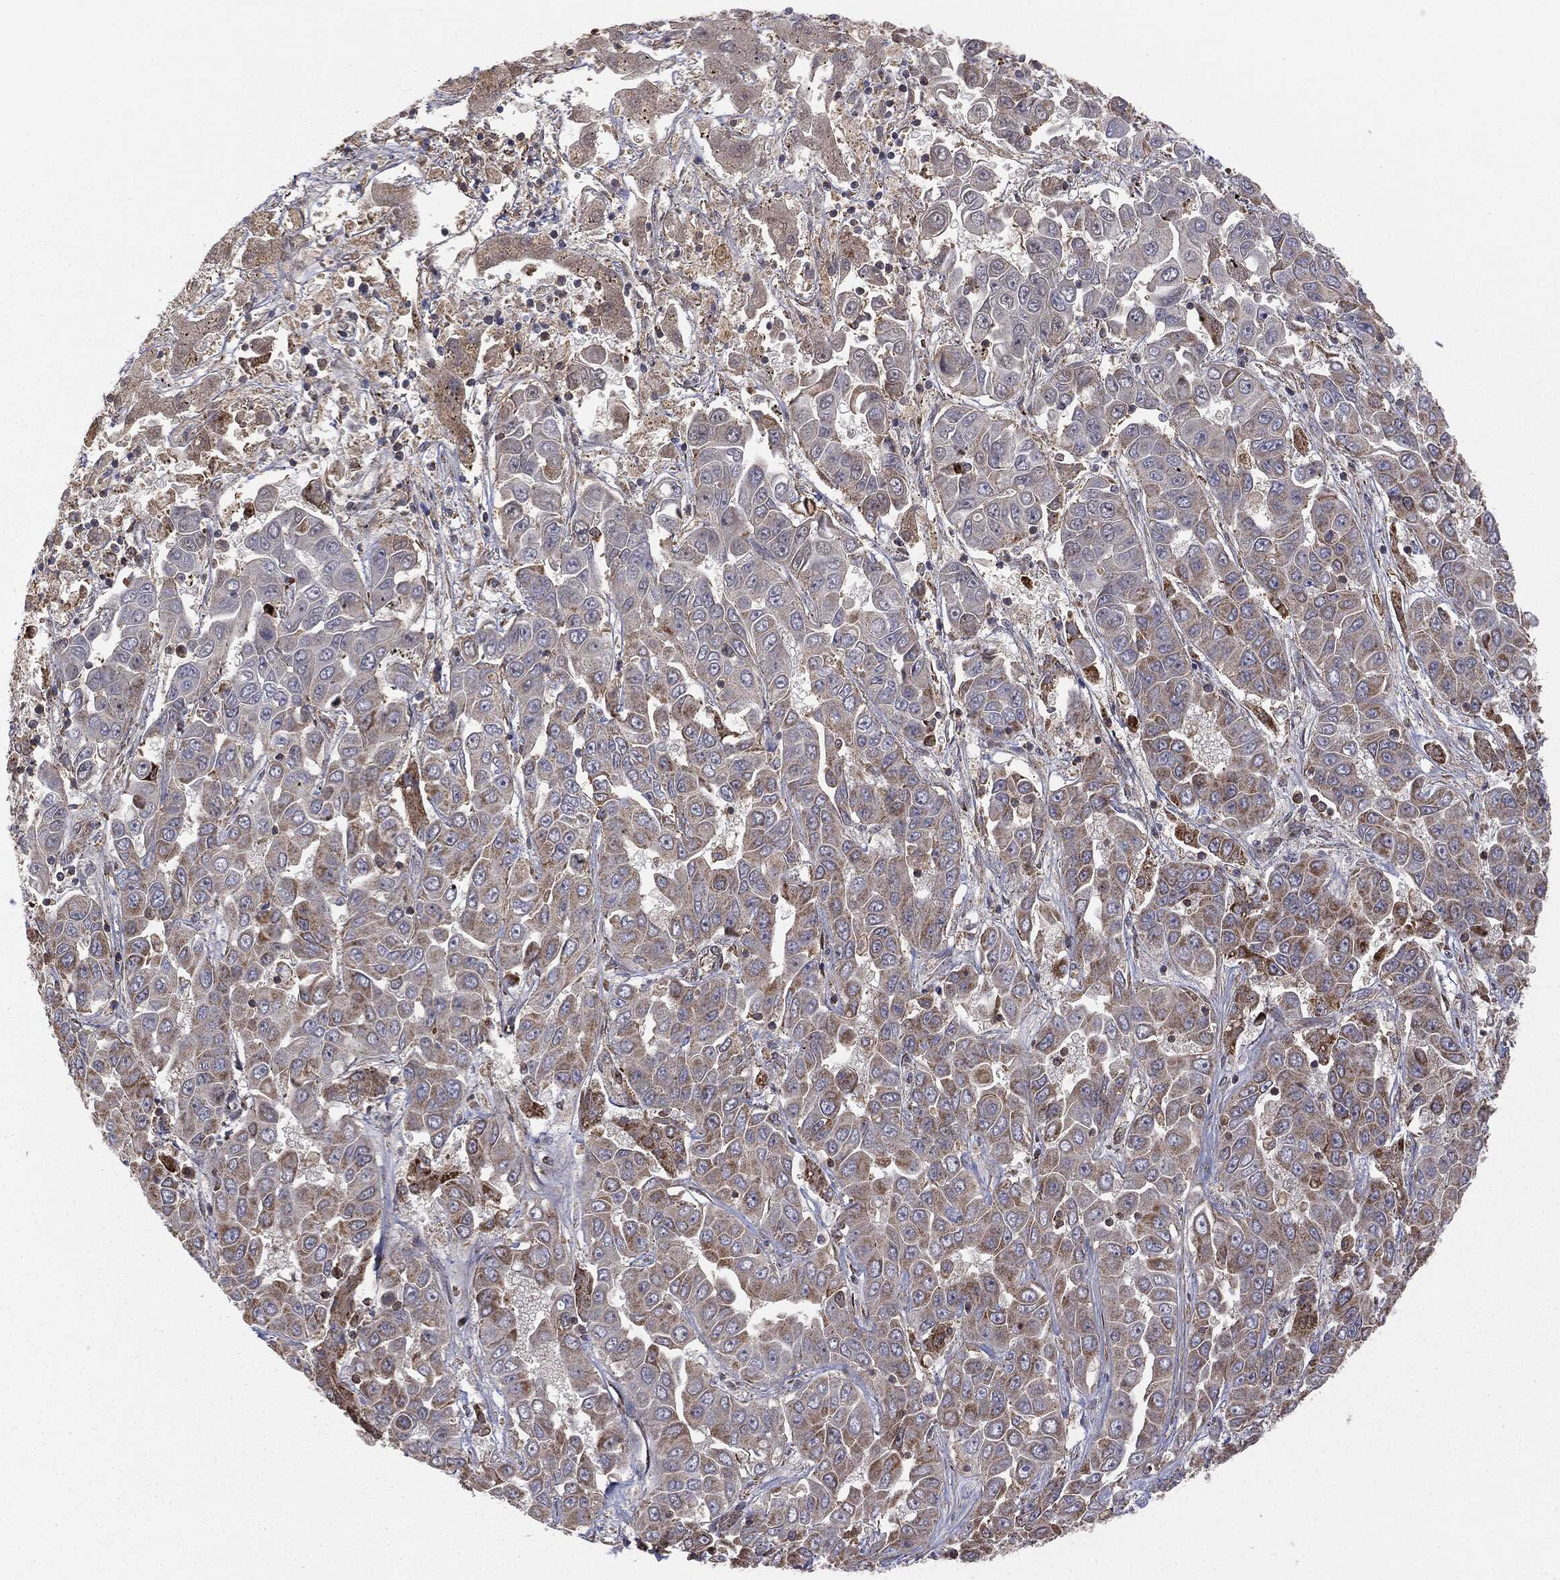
{"staining": {"intensity": "moderate", "quantity": "25%-75%", "location": "cytoplasmic/membranous"}, "tissue": "liver cancer", "cell_type": "Tumor cells", "image_type": "cancer", "snomed": [{"axis": "morphology", "description": "Cholangiocarcinoma"}, {"axis": "topography", "description": "Liver"}], "caption": "Liver cancer (cholangiocarcinoma) was stained to show a protein in brown. There is medium levels of moderate cytoplasmic/membranous staining in about 25%-75% of tumor cells. Immunohistochemistry (ihc) stains the protein of interest in brown and the nuclei are stained blue.", "gene": "MTOR", "patient": {"sex": "female", "age": 52}}